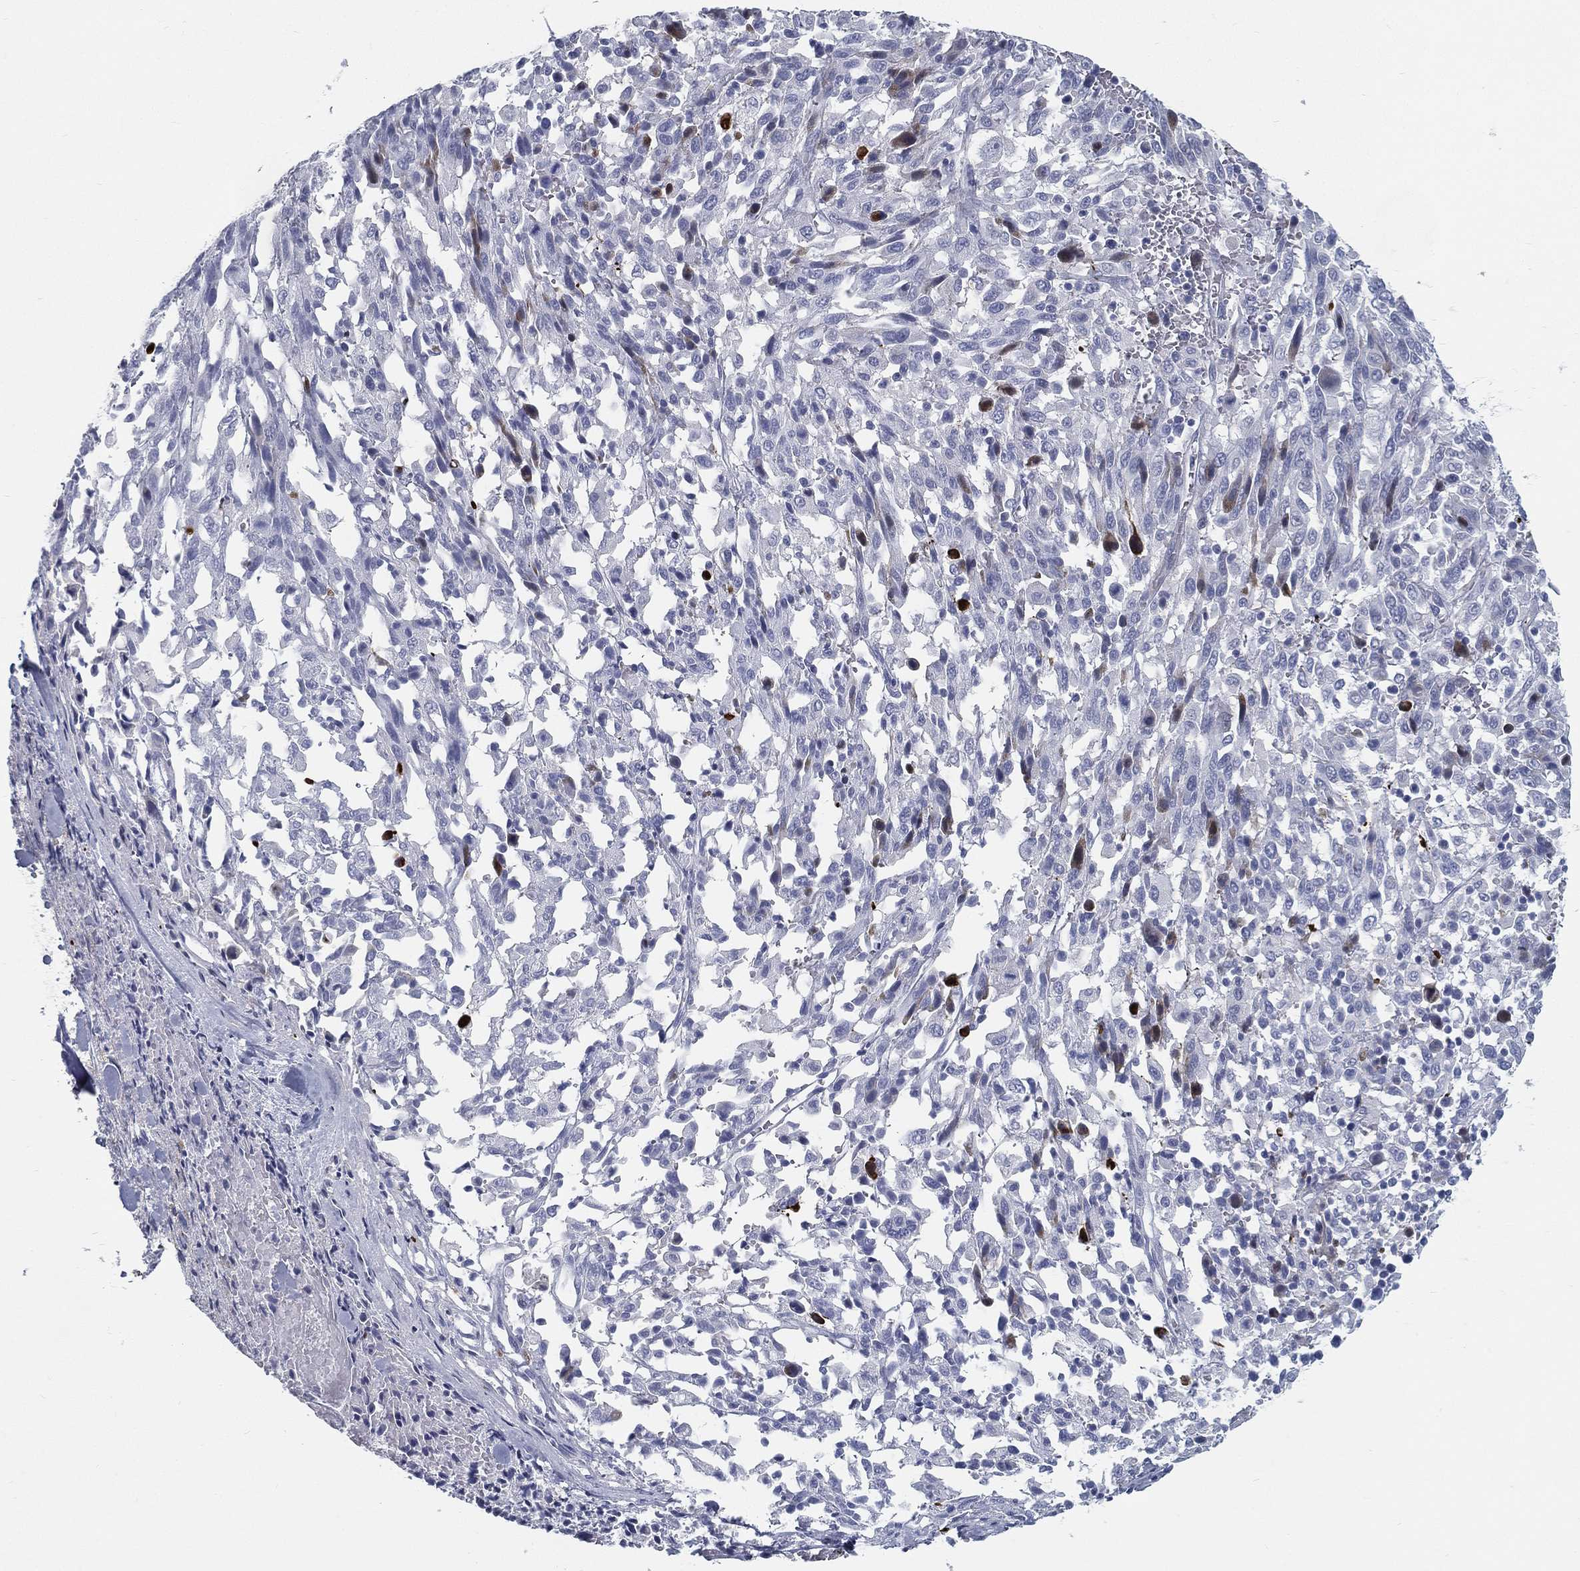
{"staining": {"intensity": "negative", "quantity": "none", "location": "none"}, "tissue": "melanoma", "cell_type": "Tumor cells", "image_type": "cancer", "snomed": [{"axis": "morphology", "description": "Malignant melanoma, NOS"}, {"axis": "topography", "description": "Skin"}], "caption": "This is an immunohistochemistry micrograph of human melanoma. There is no expression in tumor cells.", "gene": "SPPL2C", "patient": {"sex": "female", "age": 91}}